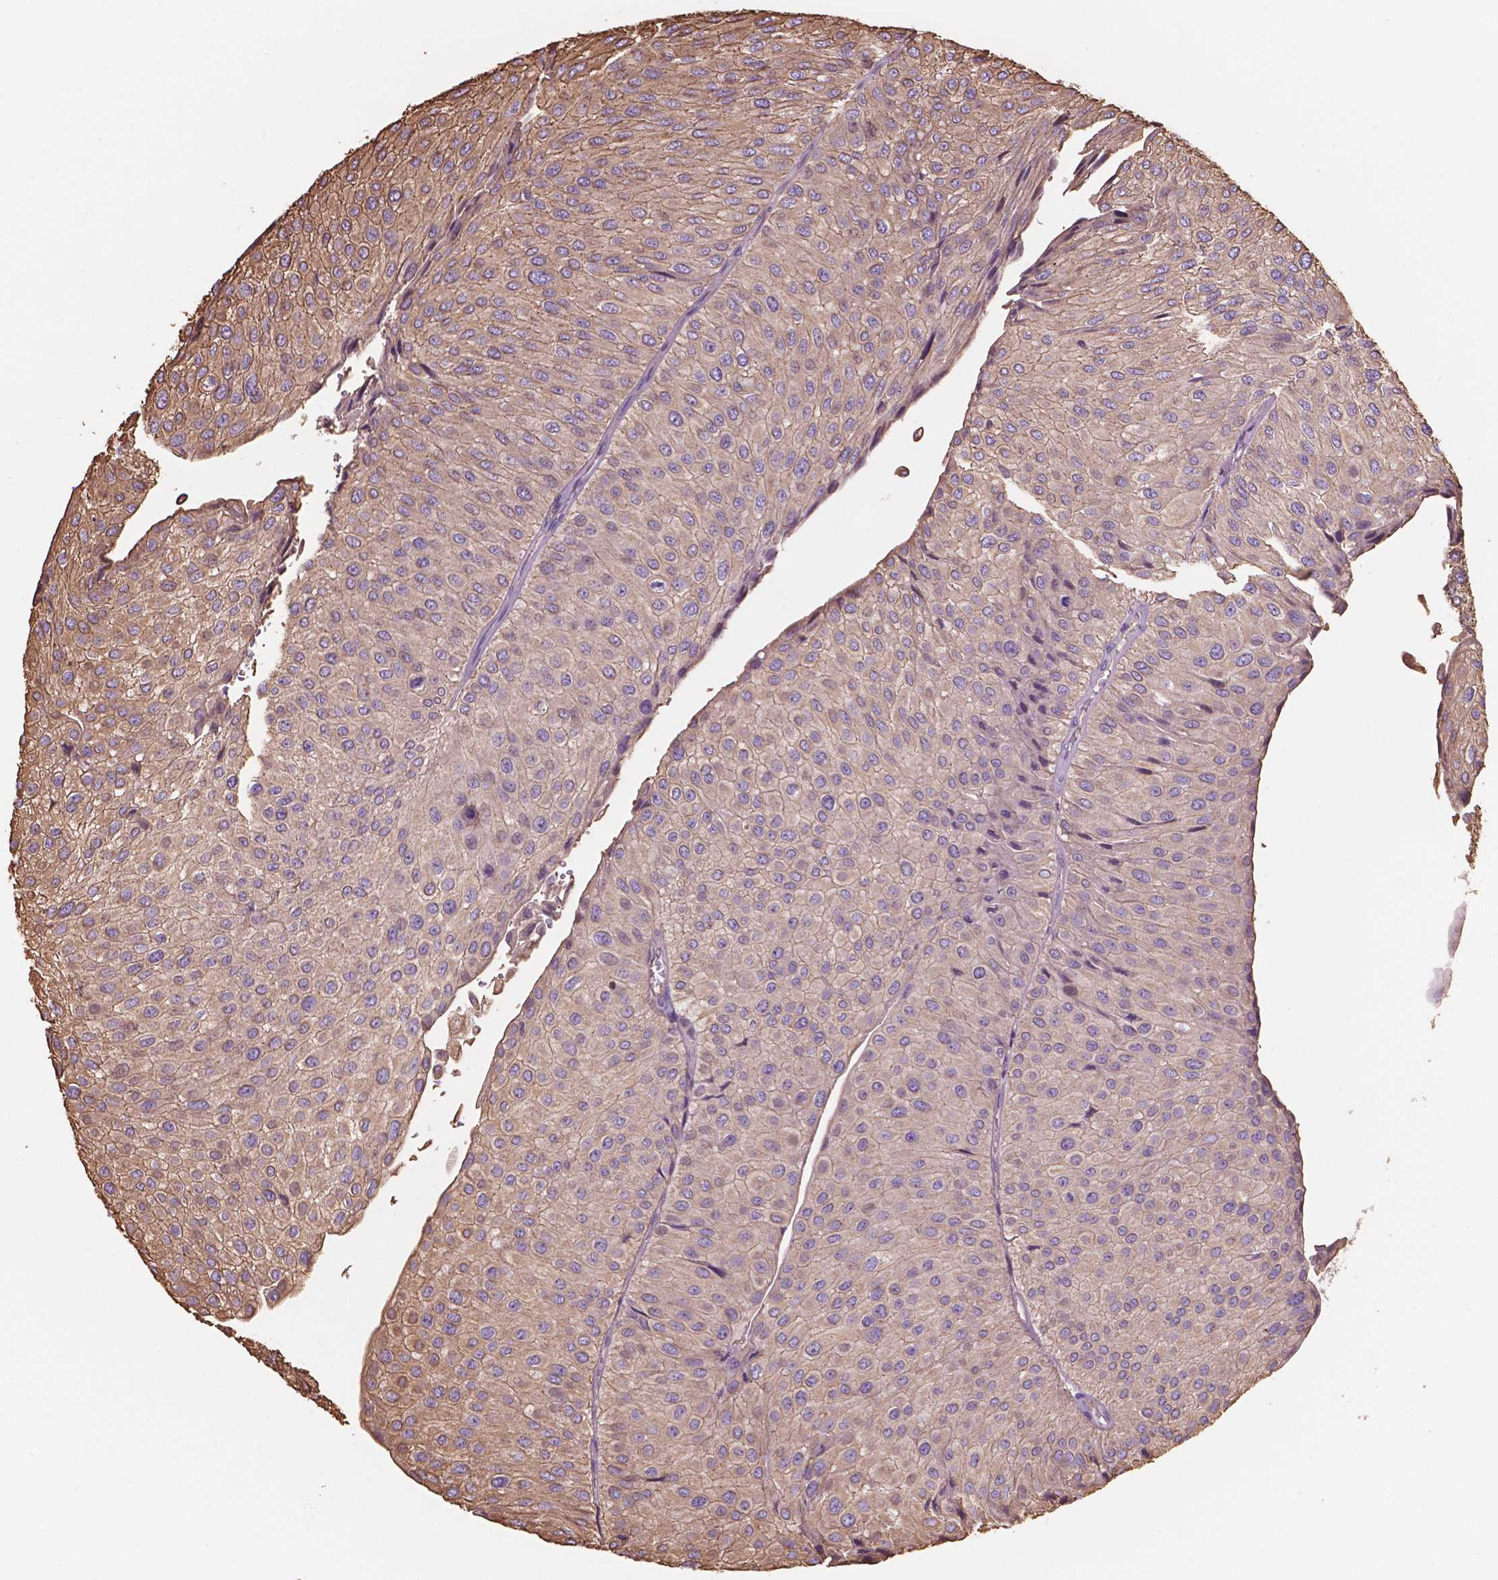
{"staining": {"intensity": "moderate", "quantity": ">75%", "location": "cytoplasmic/membranous"}, "tissue": "urothelial cancer", "cell_type": "Tumor cells", "image_type": "cancer", "snomed": [{"axis": "morphology", "description": "Urothelial carcinoma, NOS"}, {"axis": "topography", "description": "Urinary bladder"}], "caption": "Immunohistochemical staining of human urothelial cancer exhibits medium levels of moderate cytoplasmic/membranous expression in approximately >75% of tumor cells.", "gene": "NIPA2", "patient": {"sex": "male", "age": 67}}